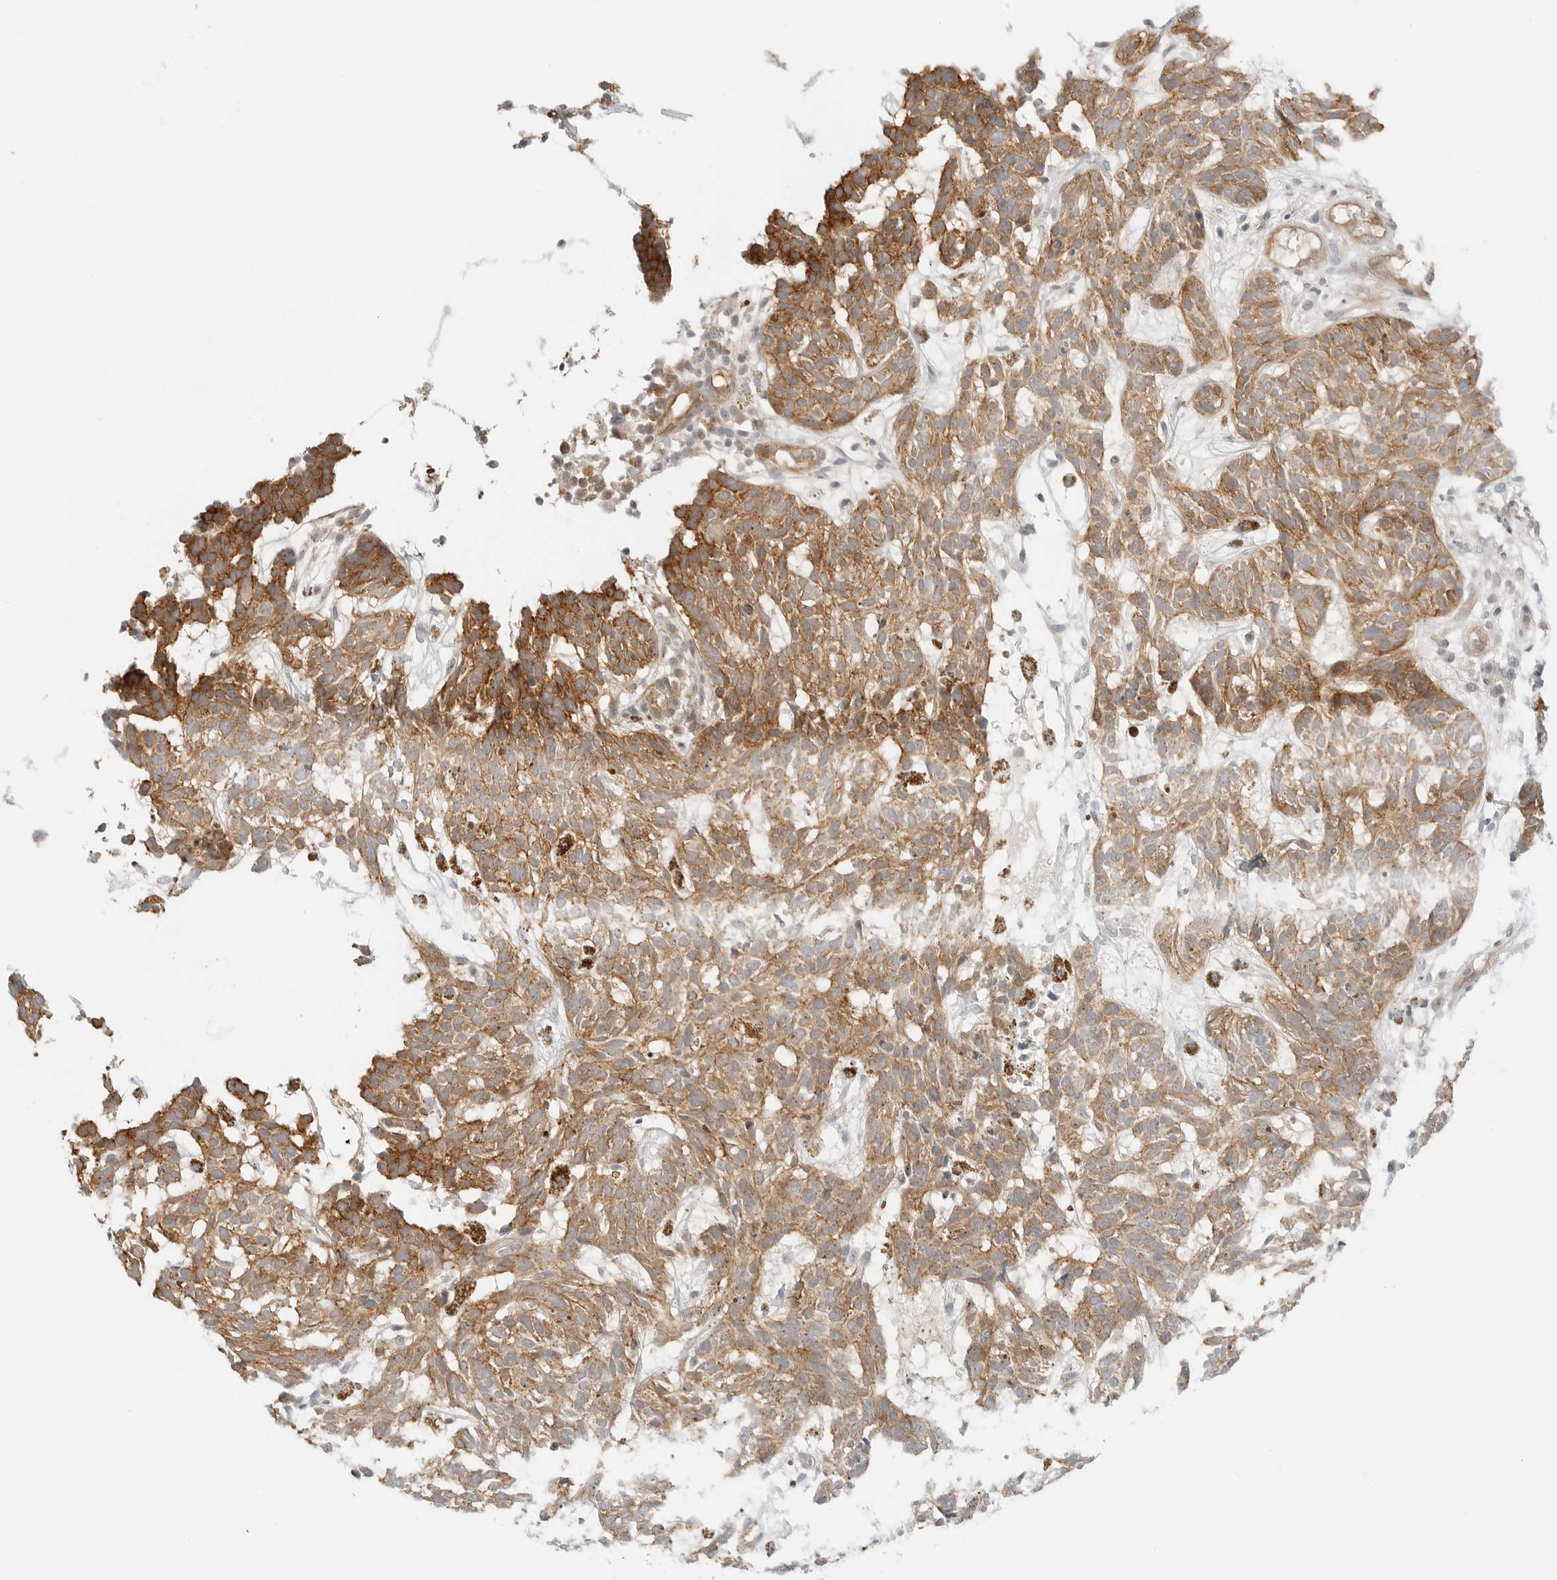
{"staining": {"intensity": "moderate", "quantity": ">75%", "location": "cytoplasmic/membranous"}, "tissue": "skin cancer", "cell_type": "Tumor cells", "image_type": "cancer", "snomed": [{"axis": "morphology", "description": "Basal cell carcinoma"}, {"axis": "topography", "description": "Skin"}], "caption": "A medium amount of moderate cytoplasmic/membranous staining is seen in approximately >75% of tumor cells in skin cancer tissue. The protein is shown in brown color, while the nuclei are stained blue.", "gene": "IQCC", "patient": {"sex": "male", "age": 85}}